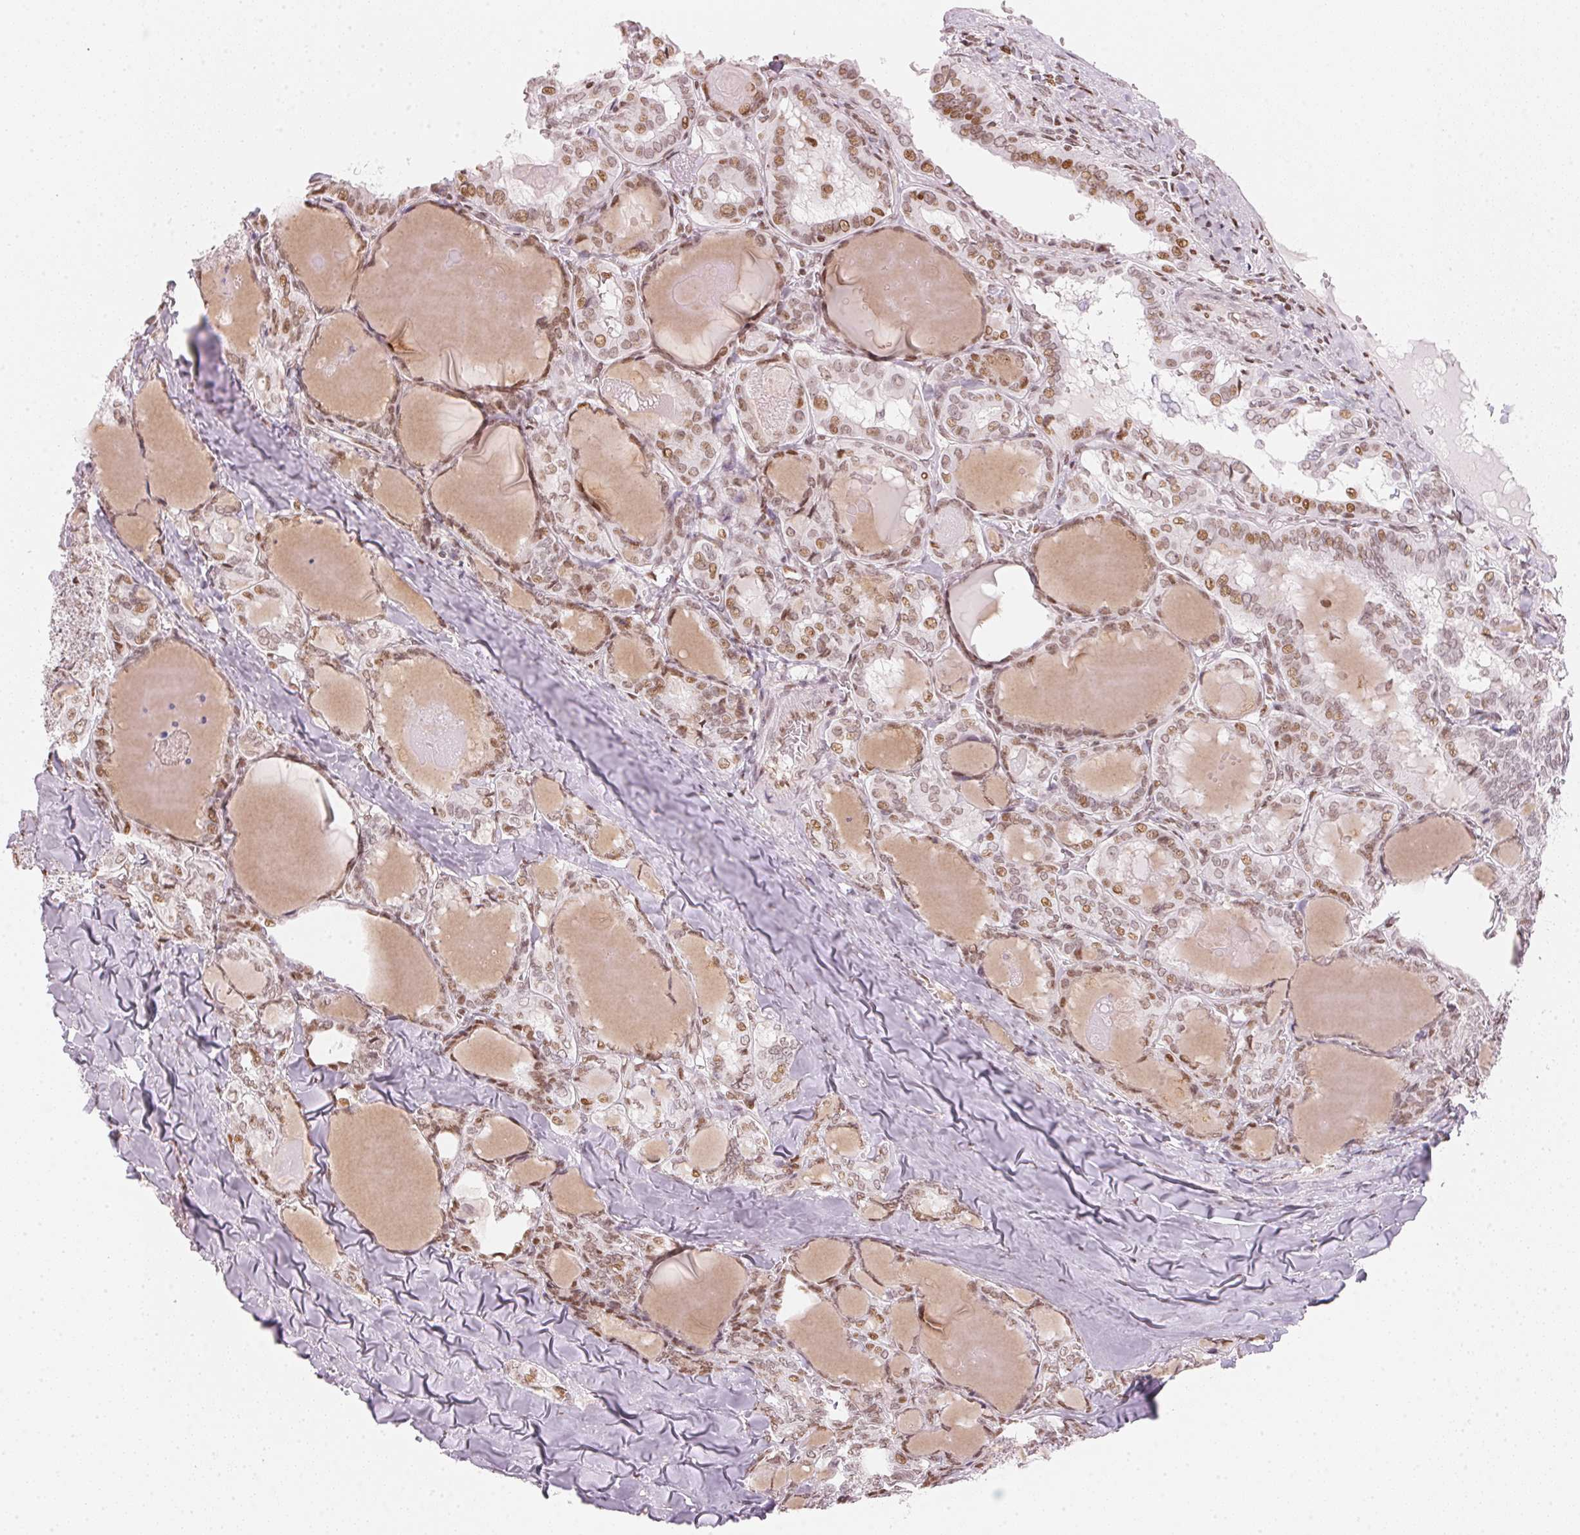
{"staining": {"intensity": "moderate", "quantity": ">75%", "location": "nuclear"}, "tissue": "thyroid cancer", "cell_type": "Tumor cells", "image_type": "cancer", "snomed": [{"axis": "morphology", "description": "Papillary adenocarcinoma, NOS"}, {"axis": "topography", "description": "Thyroid gland"}], "caption": "Tumor cells reveal medium levels of moderate nuclear staining in approximately >75% of cells in human thyroid papillary adenocarcinoma.", "gene": "KAT6A", "patient": {"sex": "female", "age": 46}}